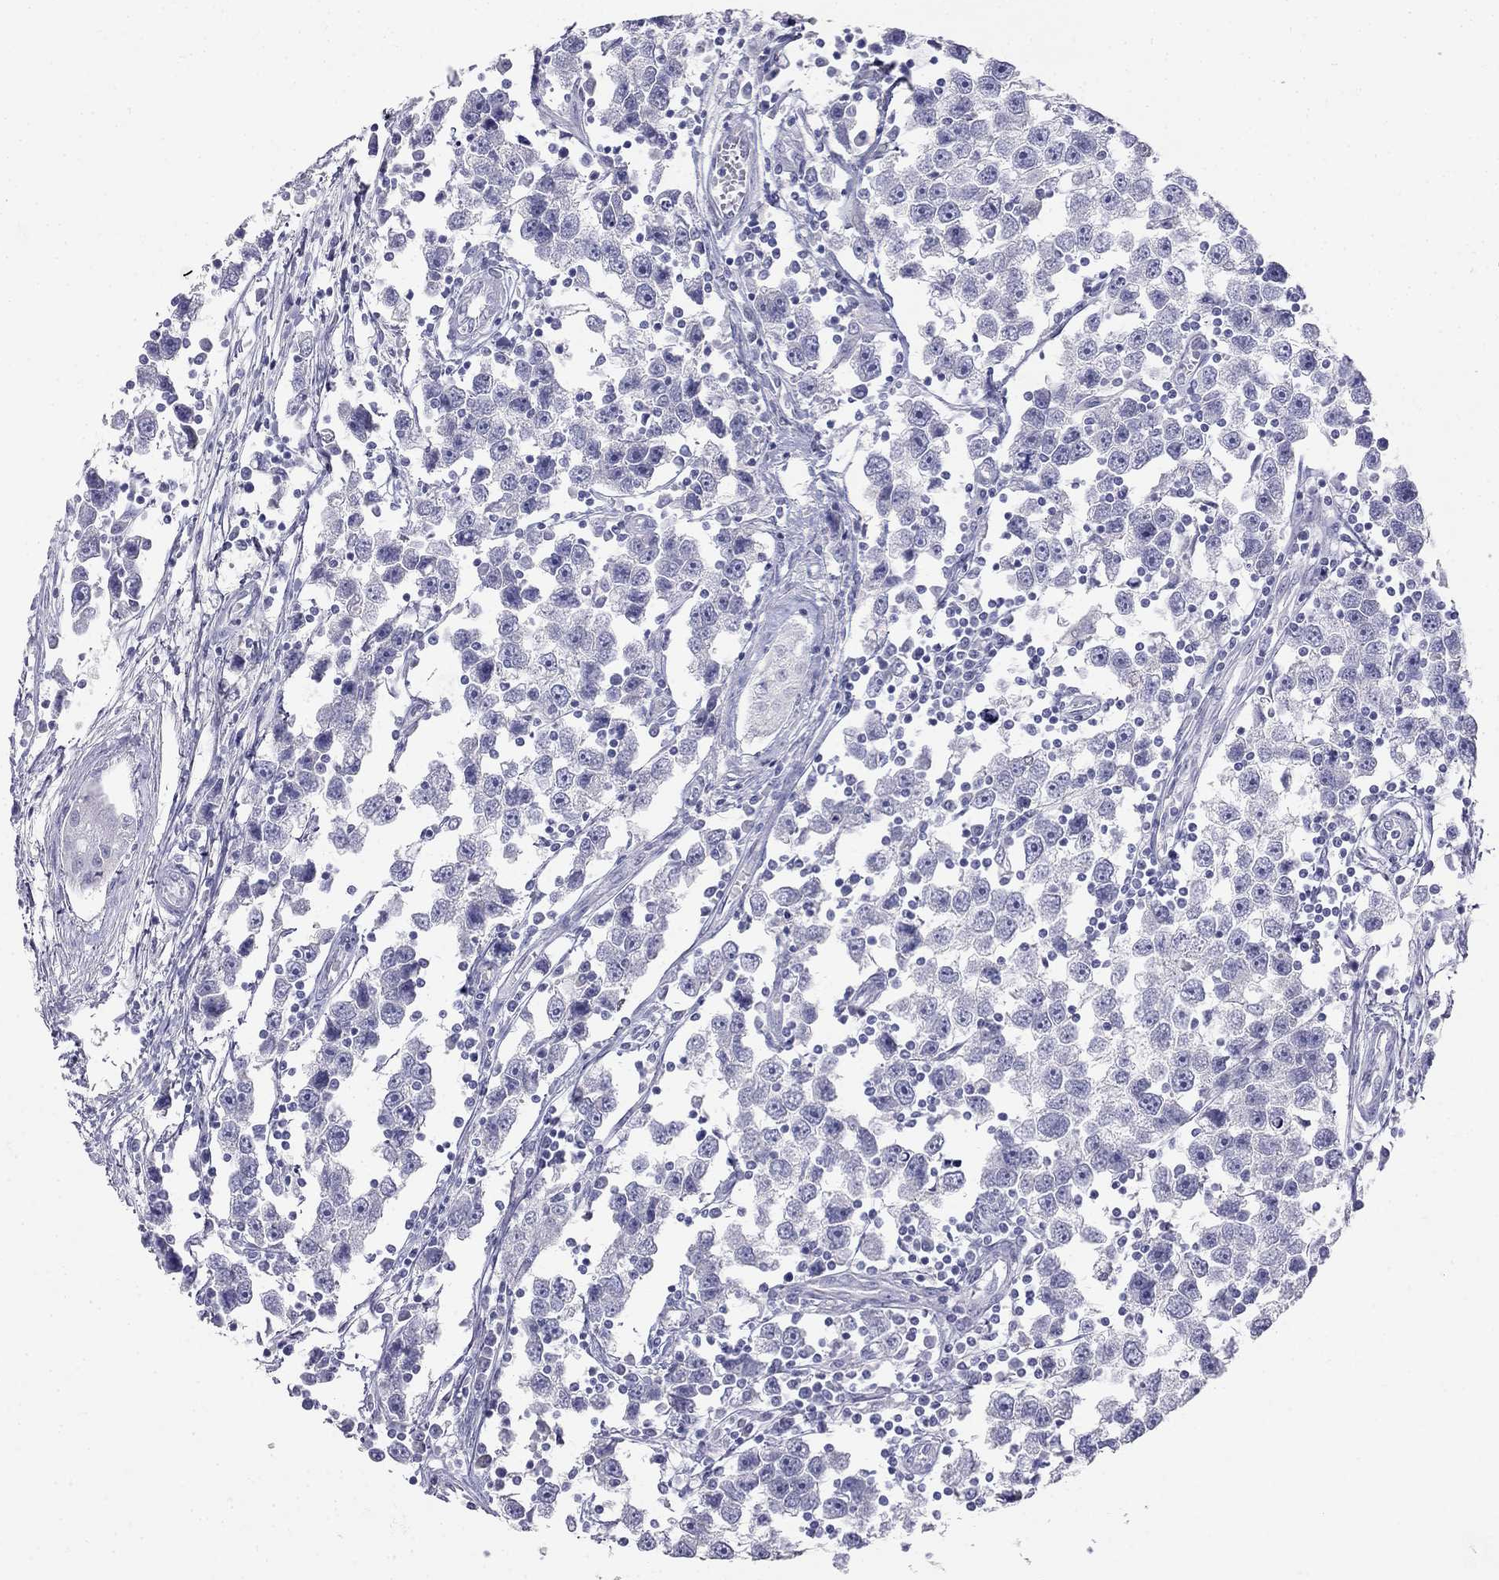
{"staining": {"intensity": "negative", "quantity": "none", "location": "none"}, "tissue": "testis cancer", "cell_type": "Tumor cells", "image_type": "cancer", "snomed": [{"axis": "morphology", "description": "Seminoma, NOS"}, {"axis": "topography", "description": "Testis"}], "caption": "There is no significant staining in tumor cells of testis cancer (seminoma).", "gene": "RFLNA", "patient": {"sex": "male", "age": 30}}